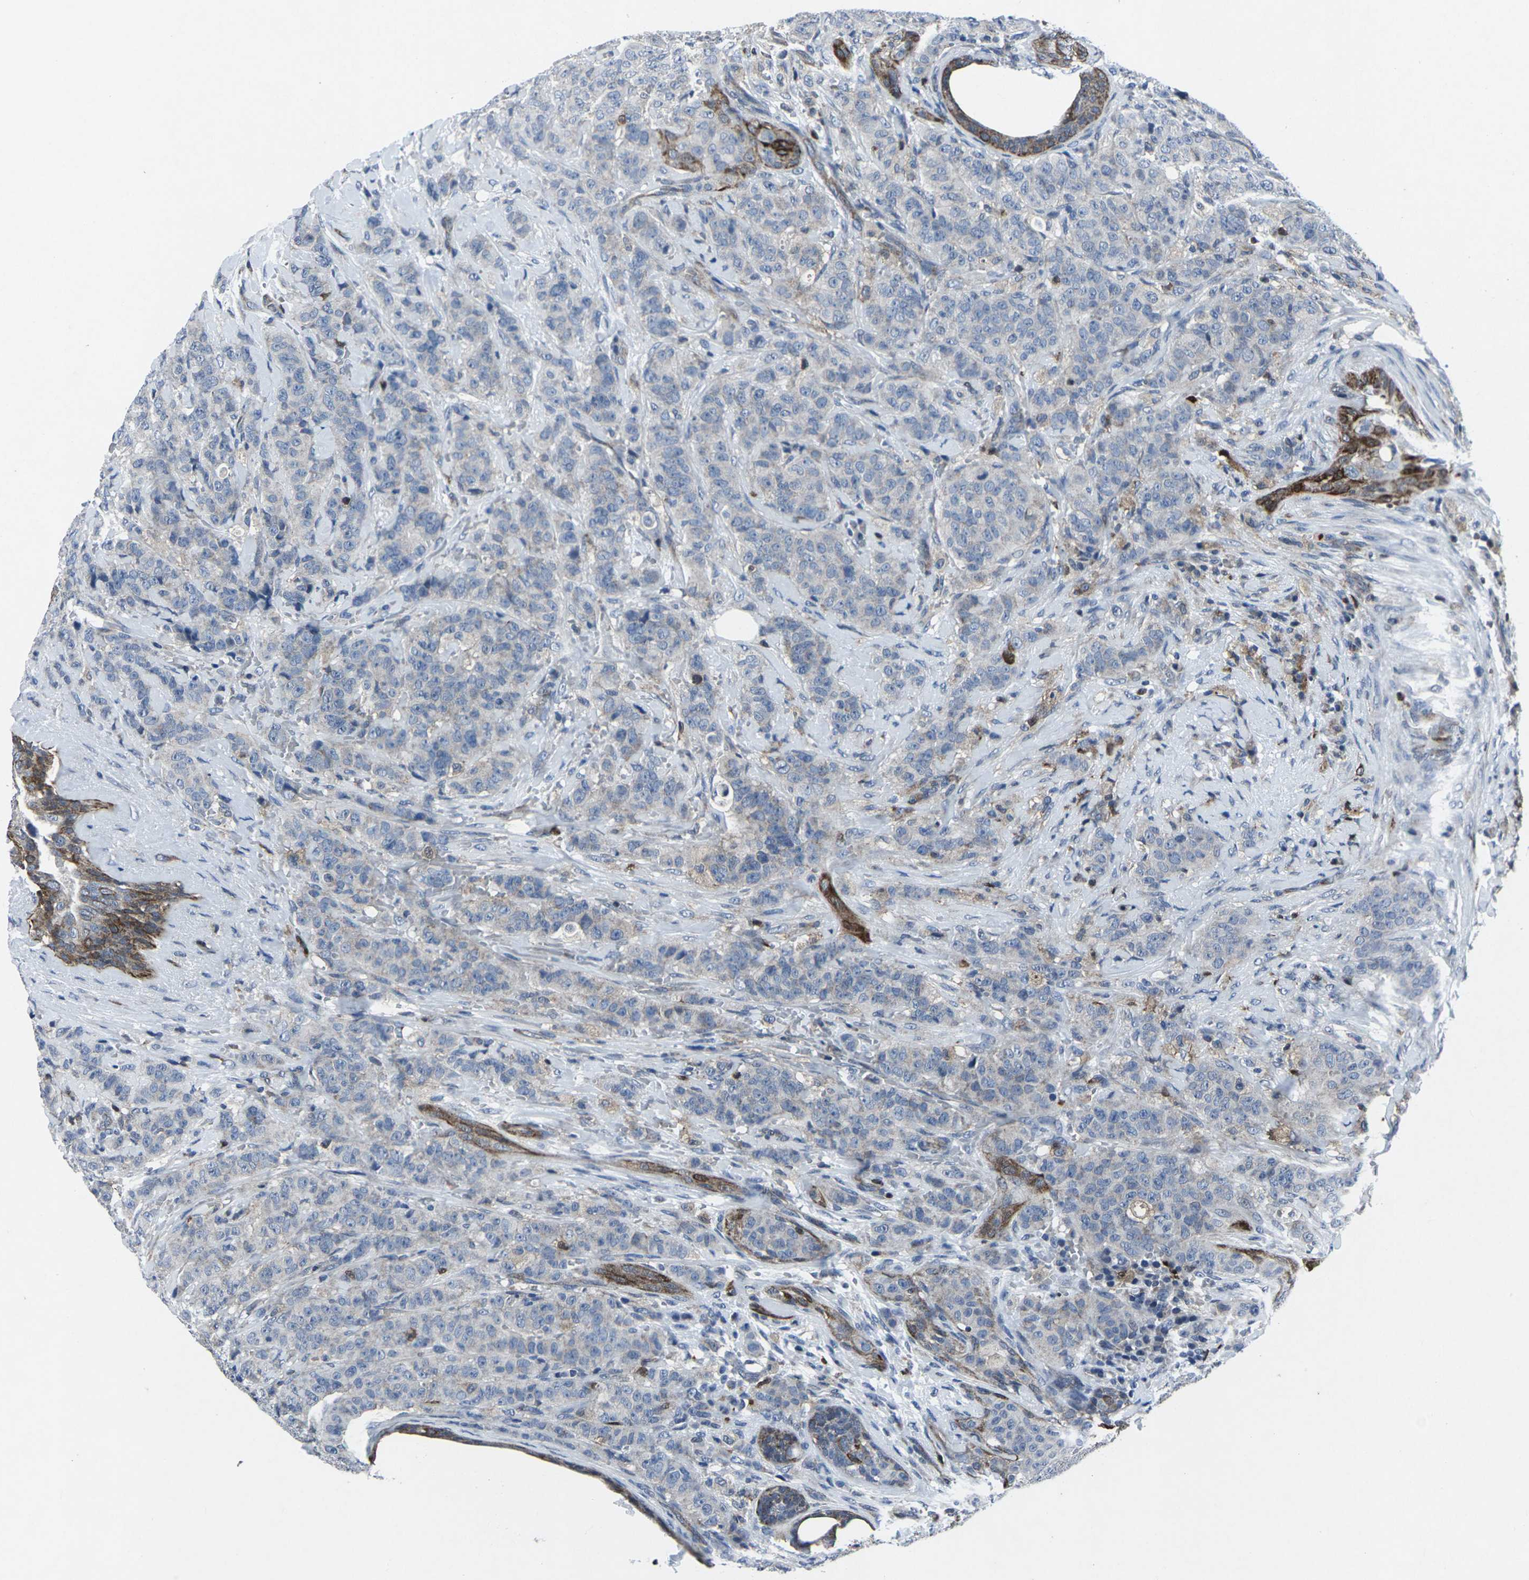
{"staining": {"intensity": "negative", "quantity": "none", "location": "none"}, "tissue": "breast cancer", "cell_type": "Tumor cells", "image_type": "cancer", "snomed": [{"axis": "morphology", "description": "Normal tissue, NOS"}, {"axis": "morphology", "description": "Duct carcinoma"}, {"axis": "topography", "description": "Breast"}], "caption": "A micrograph of human breast cancer is negative for staining in tumor cells.", "gene": "STAT4", "patient": {"sex": "female", "age": 40}}